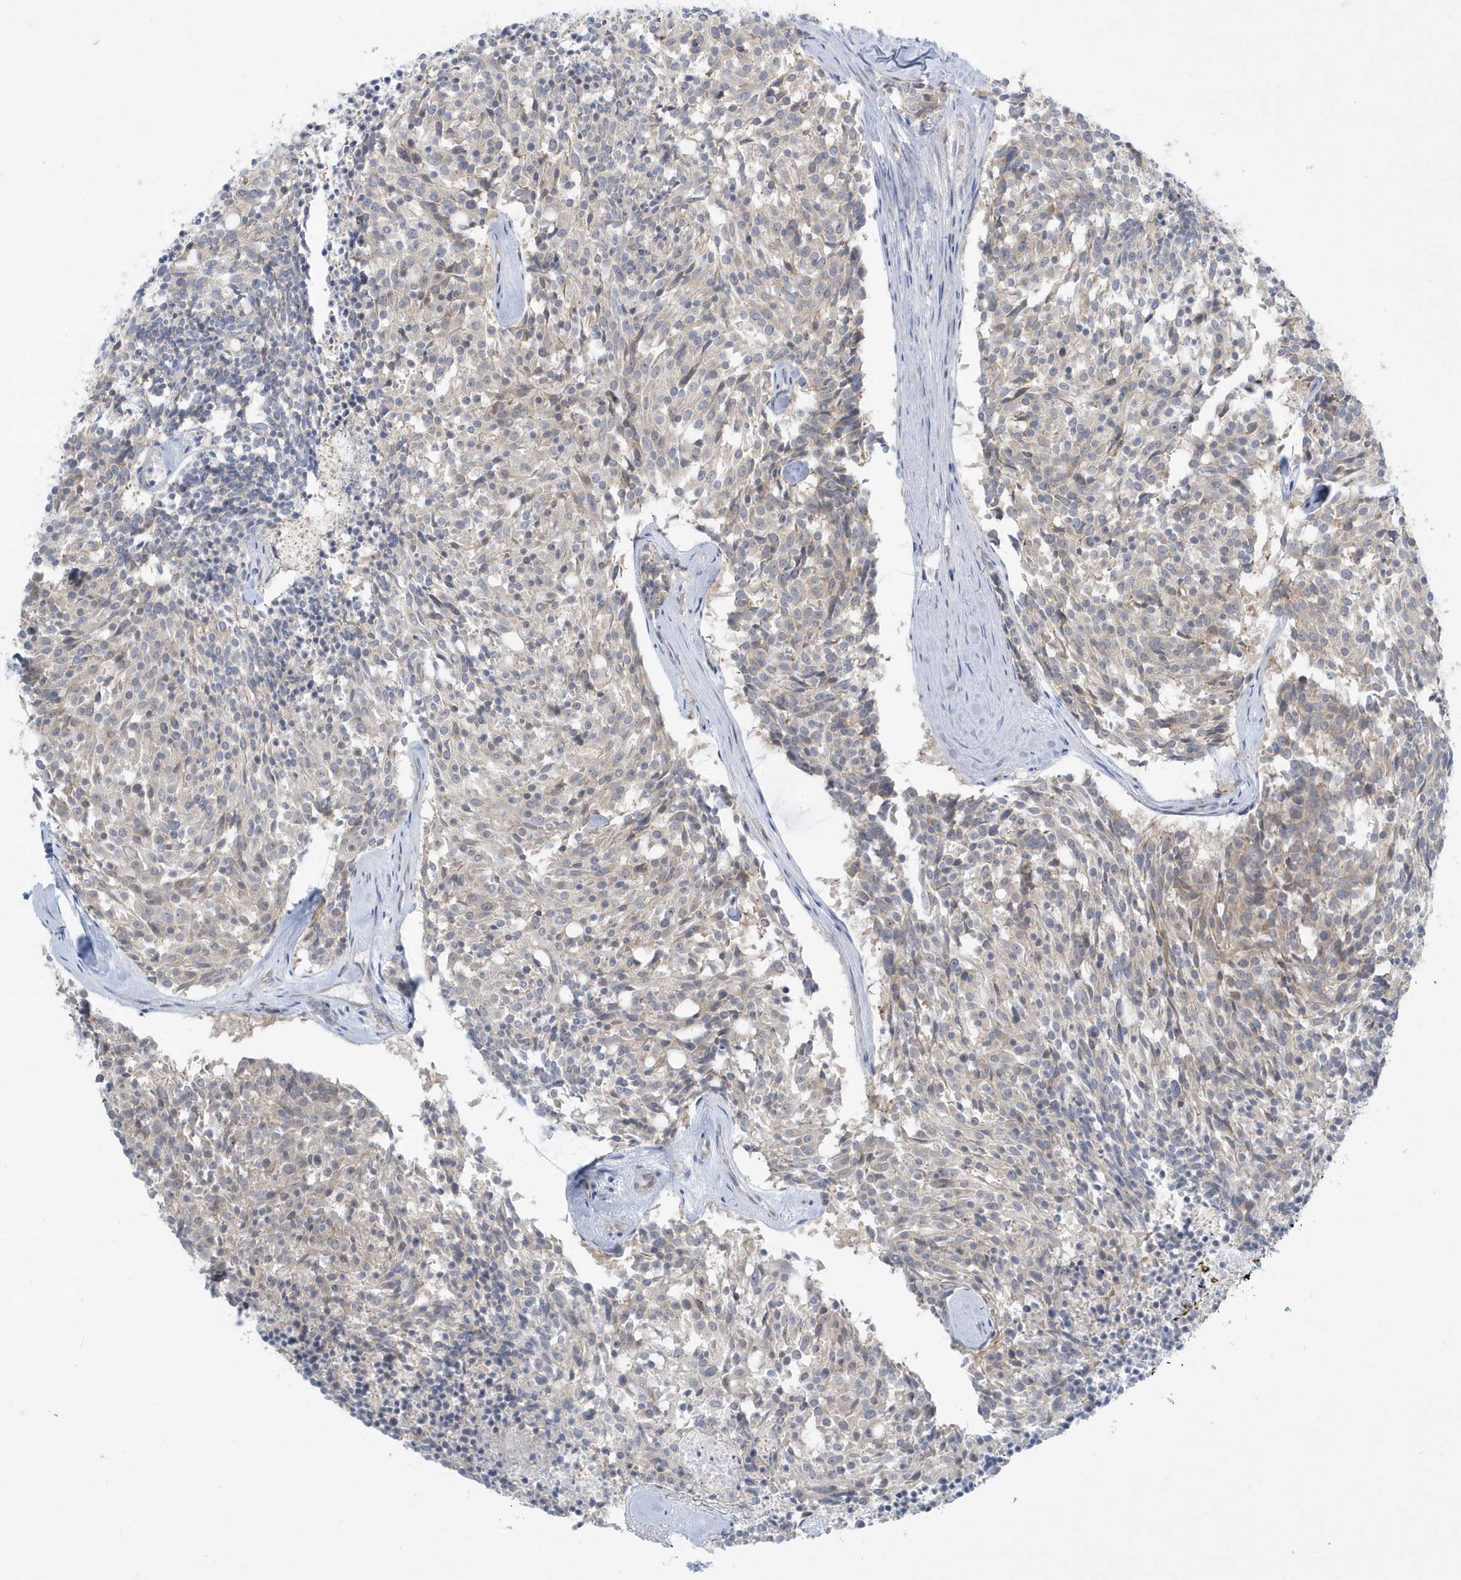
{"staining": {"intensity": "weak", "quantity": "<25%", "location": "cytoplasmic/membranous"}, "tissue": "carcinoid", "cell_type": "Tumor cells", "image_type": "cancer", "snomed": [{"axis": "morphology", "description": "Carcinoid, malignant, NOS"}, {"axis": "topography", "description": "Pancreas"}], "caption": "A histopathology image of human carcinoid (malignant) is negative for staining in tumor cells.", "gene": "SCN3A", "patient": {"sex": "female", "age": 54}}